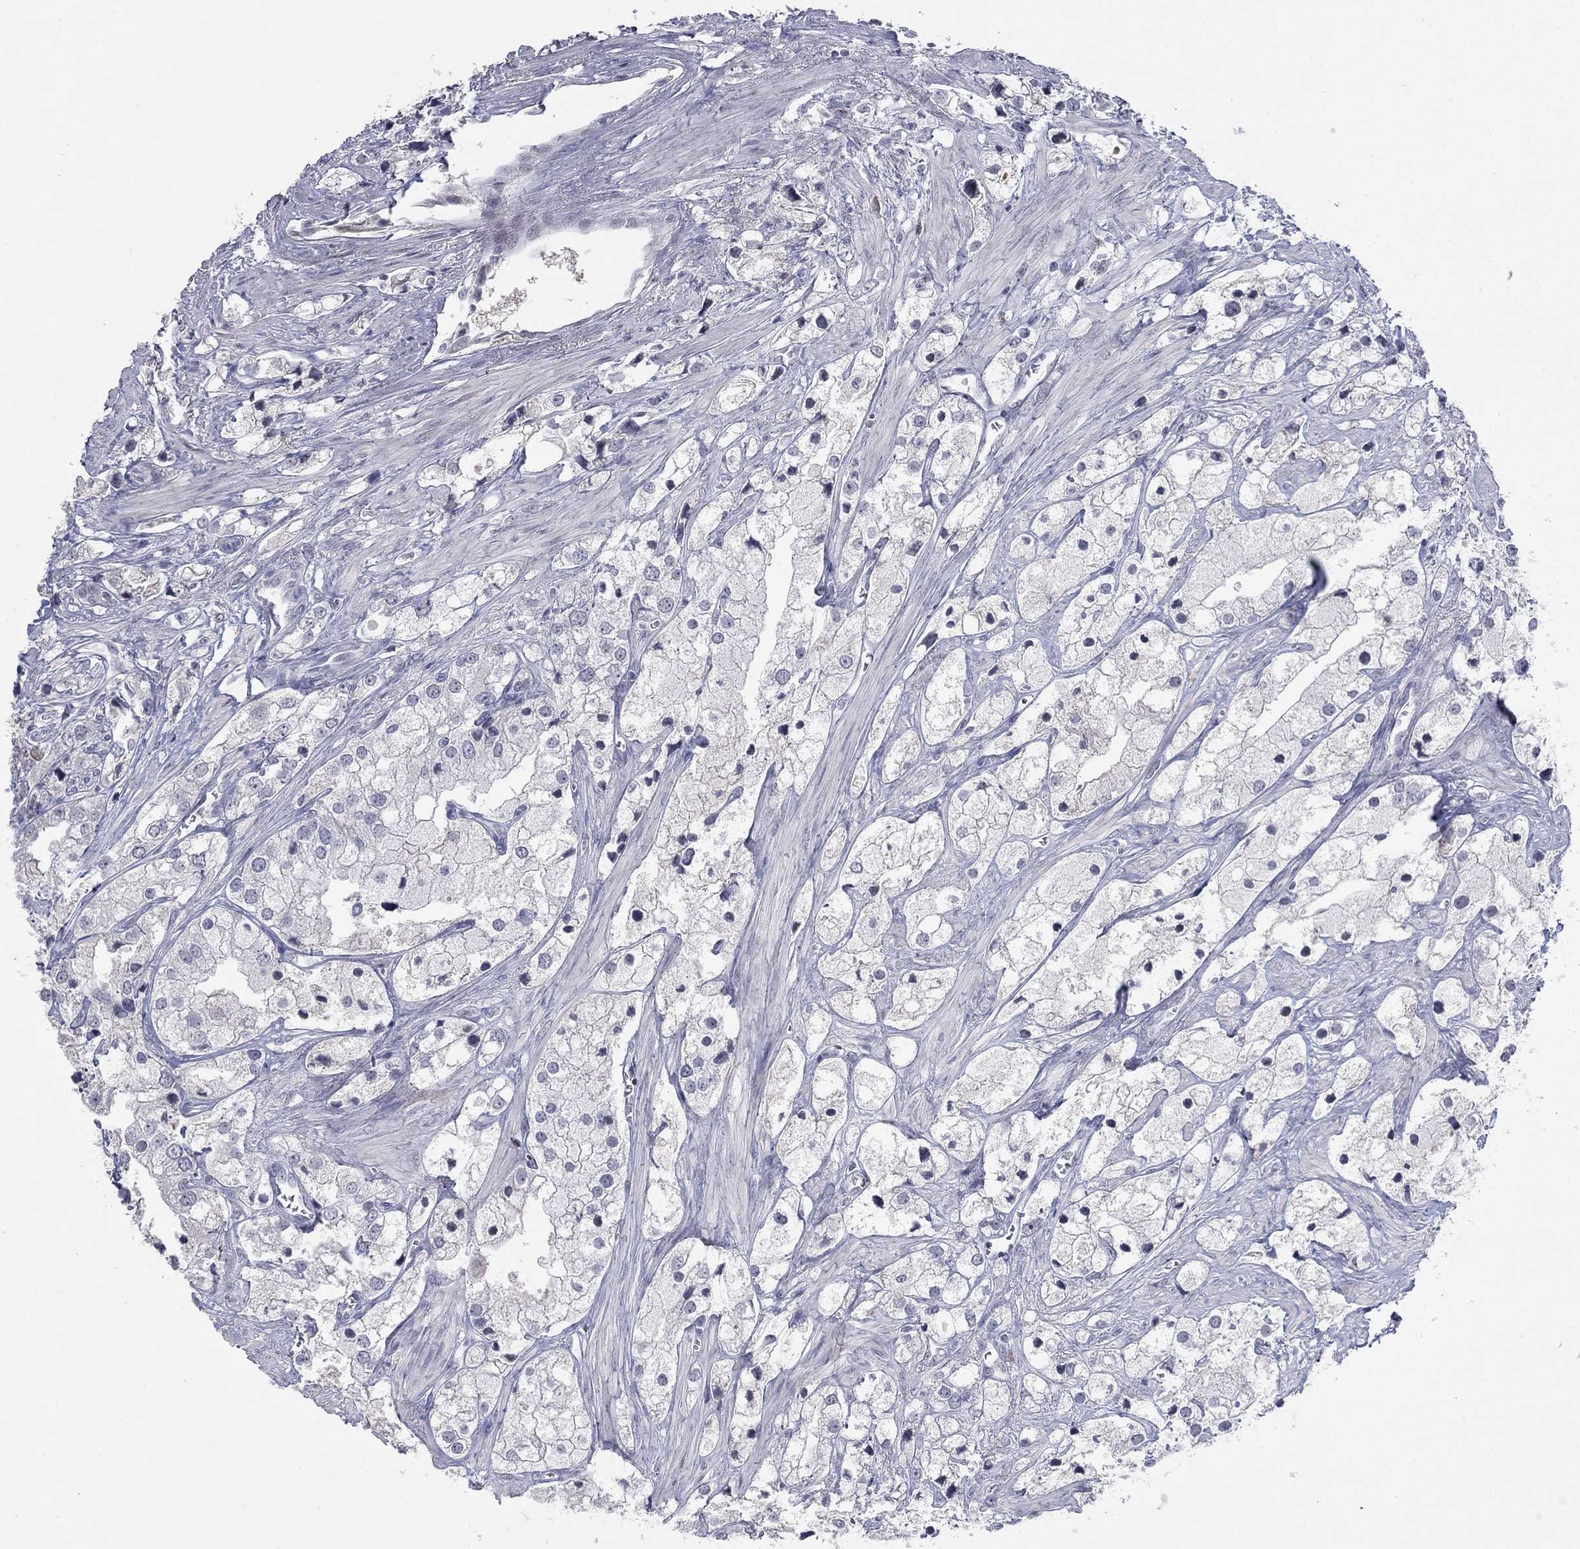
{"staining": {"intensity": "negative", "quantity": "none", "location": "none"}, "tissue": "prostate cancer", "cell_type": "Tumor cells", "image_type": "cancer", "snomed": [{"axis": "morphology", "description": "Adenocarcinoma, NOS"}, {"axis": "topography", "description": "Prostate and seminal vesicle, NOS"}, {"axis": "topography", "description": "Prostate"}], "caption": "An immunohistochemistry photomicrograph of prostate adenocarcinoma is shown. There is no staining in tumor cells of prostate adenocarcinoma.", "gene": "SLC51A", "patient": {"sex": "male", "age": 79}}